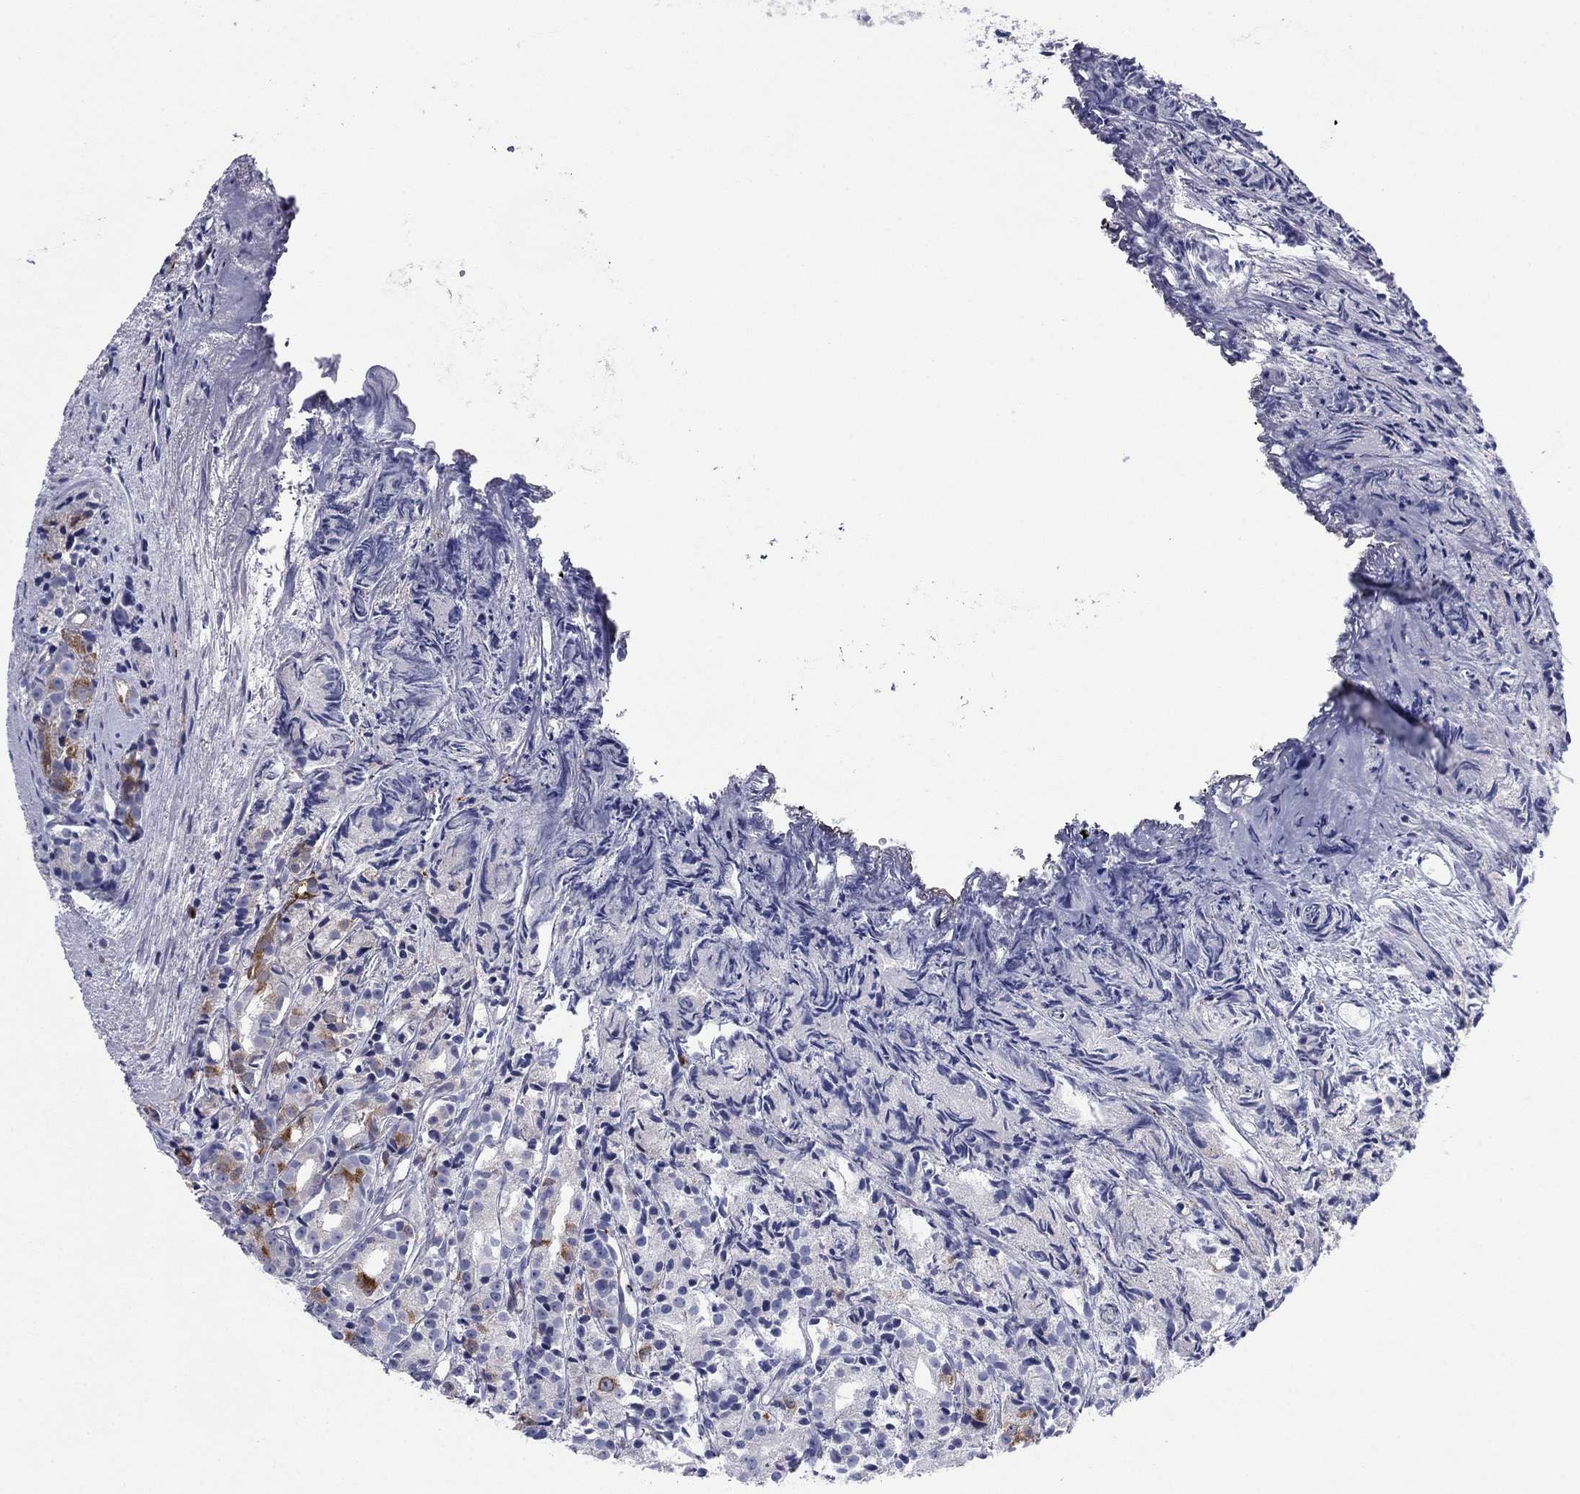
{"staining": {"intensity": "strong", "quantity": "<25%", "location": "cytoplasmic/membranous"}, "tissue": "prostate cancer", "cell_type": "Tumor cells", "image_type": "cancer", "snomed": [{"axis": "morphology", "description": "Adenocarcinoma, Medium grade"}, {"axis": "topography", "description": "Prostate"}], "caption": "Prostate adenocarcinoma (medium-grade) tissue displays strong cytoplasmic/membranous positivity in approximately <25% of tumor cells, visualized by immunohistochemistry. (brown staining indicates protein expression, while blue staining denotes nuclei).", "gene": "STMN1", "patient": {"sex": "male", "age": 74}}